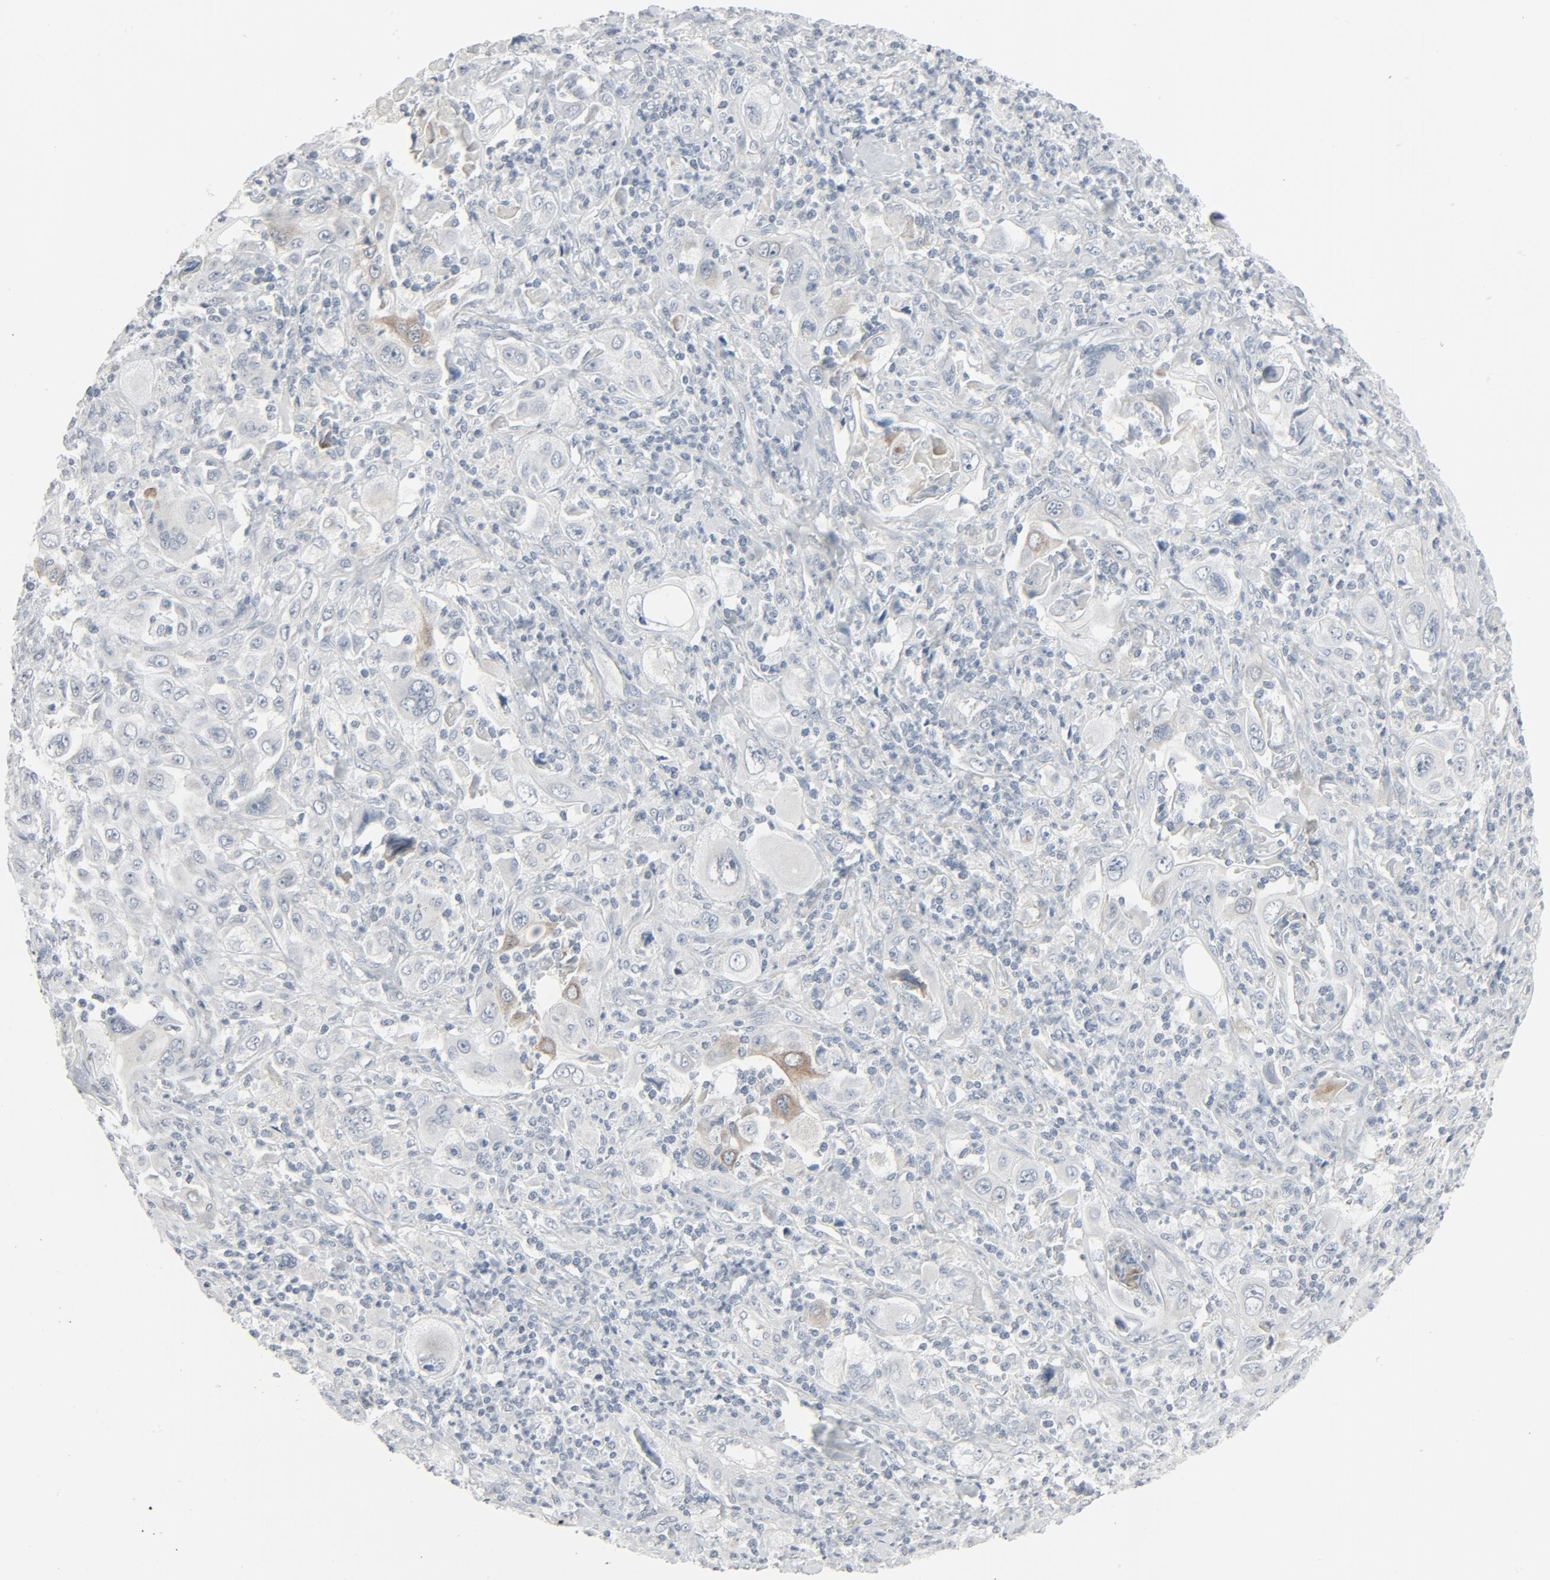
{"staining": {"intensity": "weak", "quantity": "25%-75%", "location": "cytoplasmic/membranous"}, "tissue": "pancreatic cancer", "cell_type": "Tumor cells", "image_type": "cancer", "snomed": [{"axis": "morphology", "description": "Adenocarcinoma, NOS"}, {"axis": "topography", "description": "Pancreas"}], "caption": "Pancreatic cancer tissue reveals weak cytoplasmic/membranous staining in about 25%-75% of tumor cells The protein of interest is shown in brown color, while the nuclei are stained blue.", "gene": "FGFR3", "patient": {"sex": "male", "age": 70}}